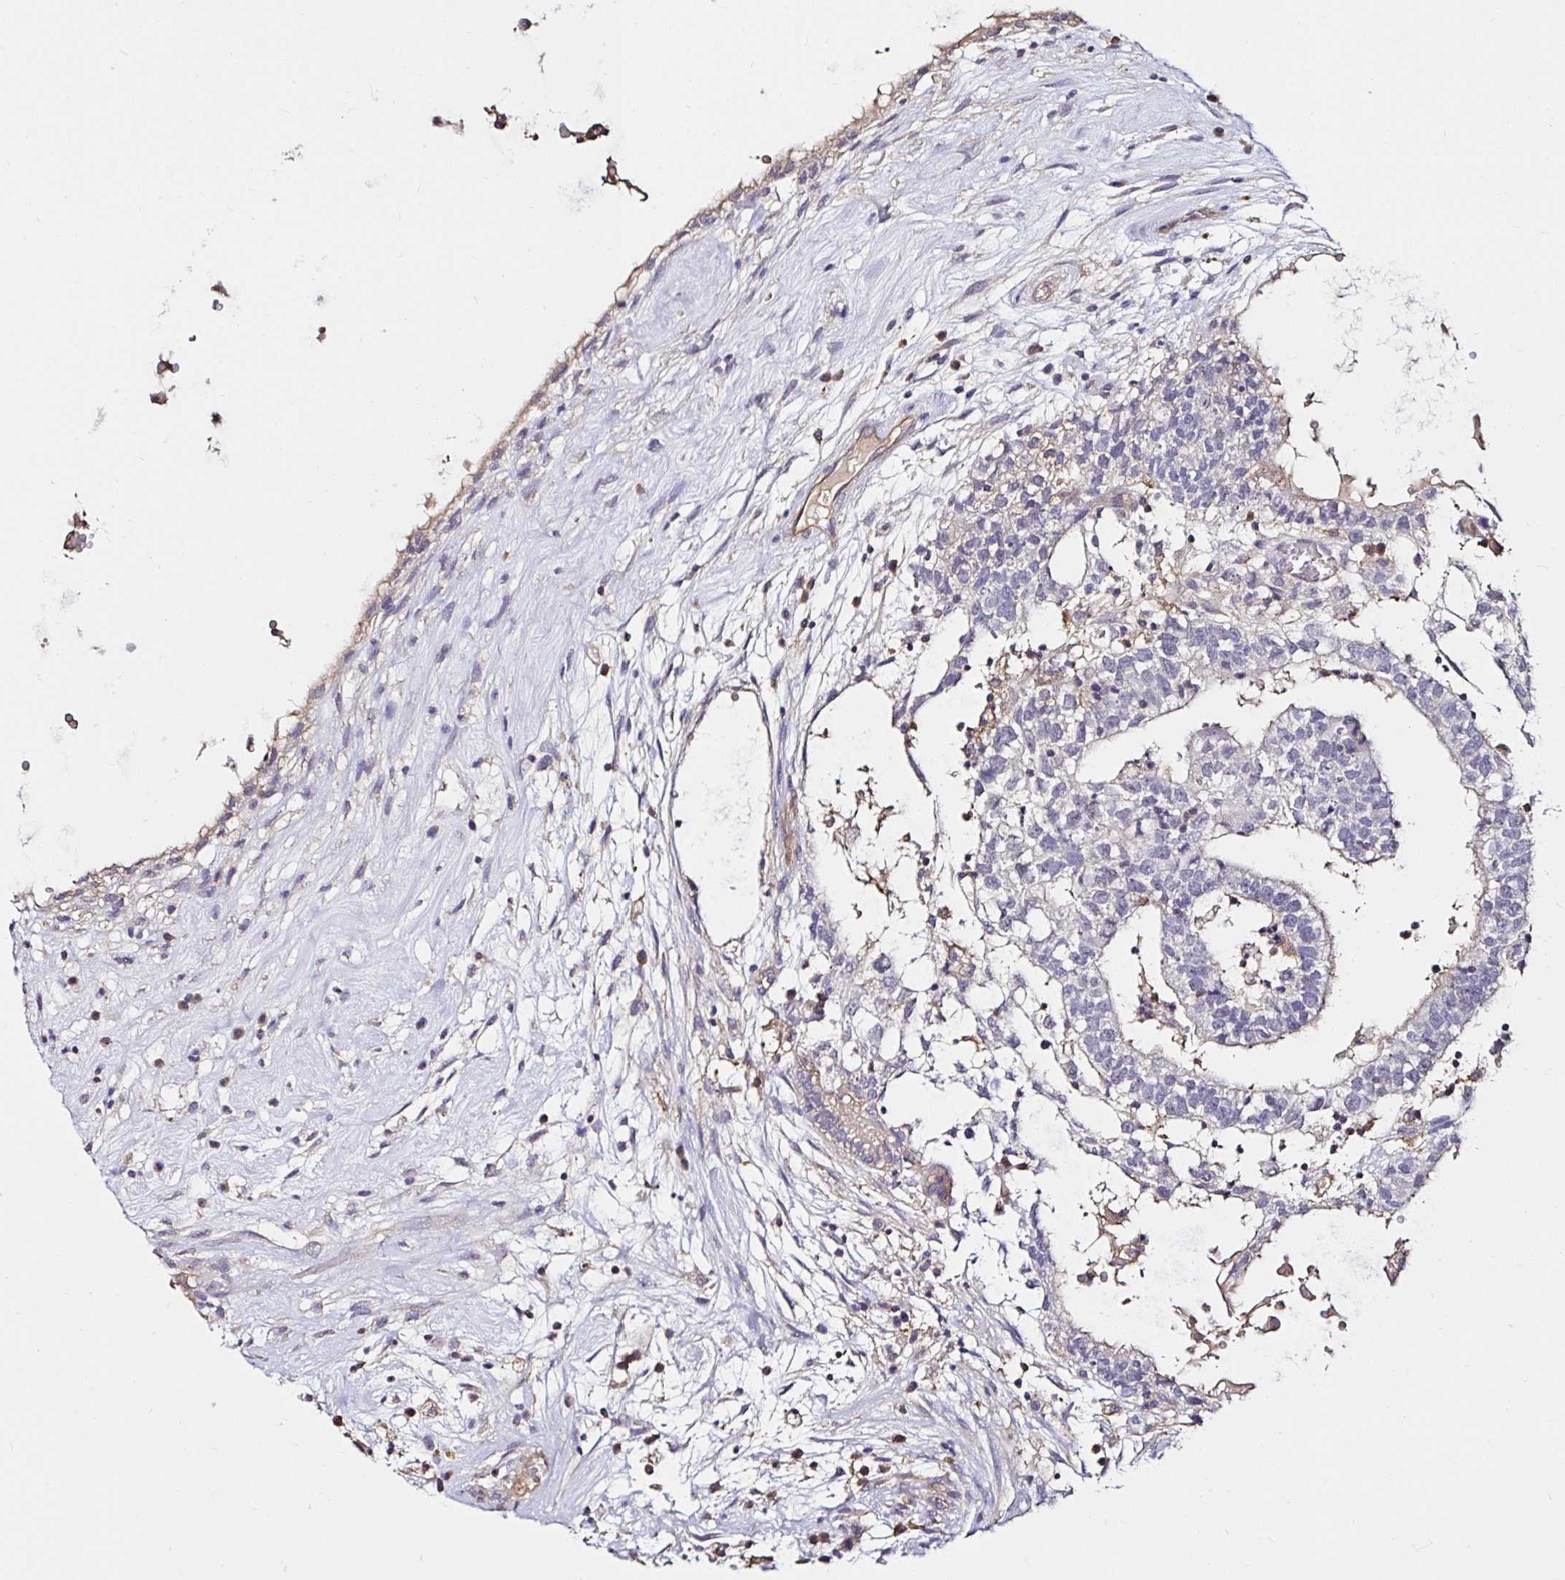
{"staining": {"intensity": "negative", "quantity": "none", "location": "none"}, "tissue": "testis cancer", "cell_type": "Tumor cells", "image_type": "cancer", "snomed": [{"axis": "morphology", "description": "Carcinoma, Embryonal, NOS"}, {"axis": "topography", "description": "Testis"}], "caption": "Tumor cells are negative for protein expression in human testis embryonal carcinoma.", "gene": "RSRP1", "patient": {"sex": "male", "age": 32}}